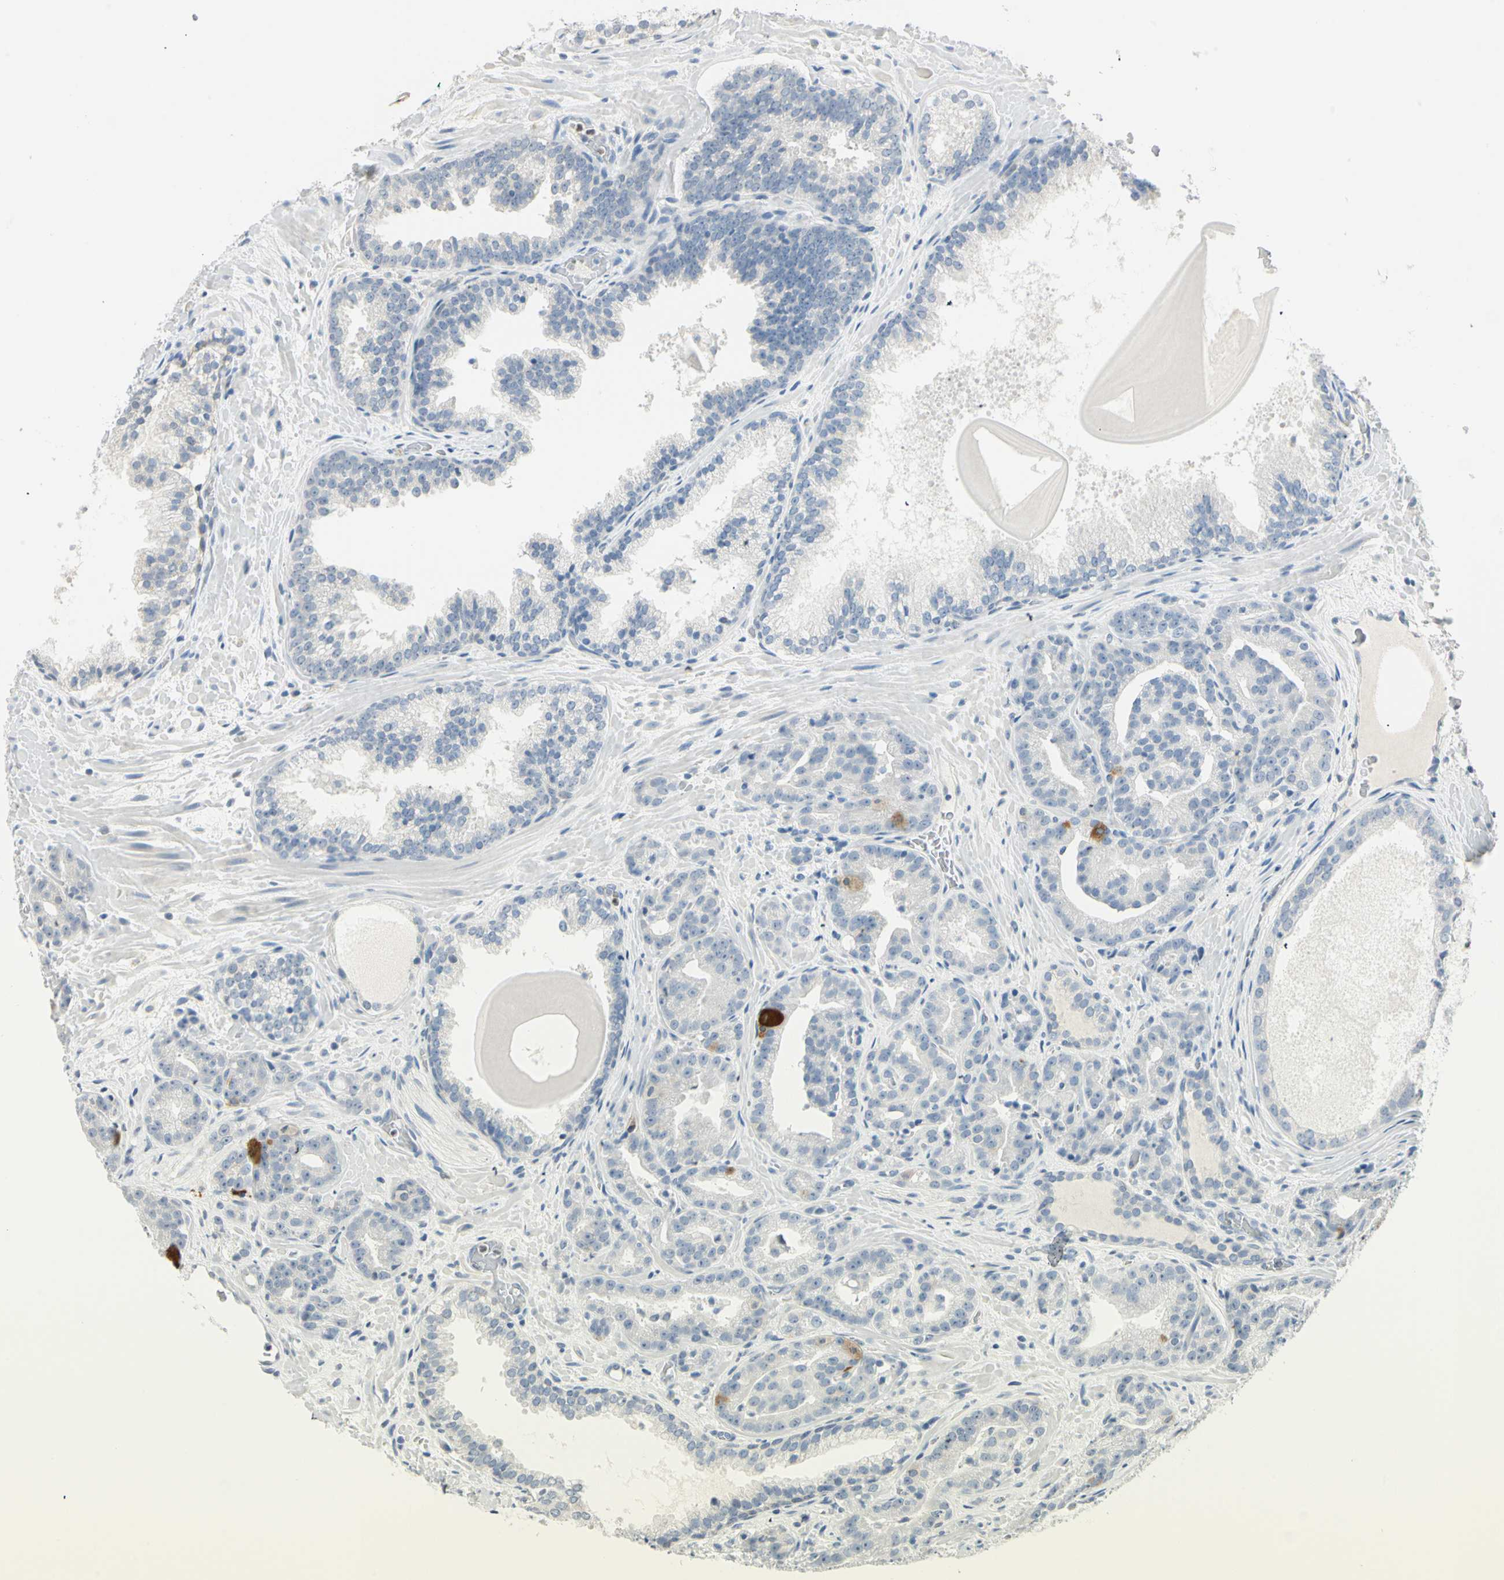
{"staining": {"intensity": "negative", "quantity": "none", "location": "none"}, "tissue": "prostate cancer", "cell_type": "Tumor cells", "image_type": "cancer", "snomed": [{"axis": "morphology", "description": "Adenocarcinoma, Low grade"}, {"axis": "topography", "description": "Prostate"}], "caption": "The image reveals no staining of tumor cells in prostate cancer. The staining was performed using DAB (3,3'-diaminobenzidine) to visualize the protein expression in brown, while the nuclei were stained in blue with hematoxylin (Magnification: 20x).", "gene": "MLLT10", "patient": {"sex": "male", "age": 63}}